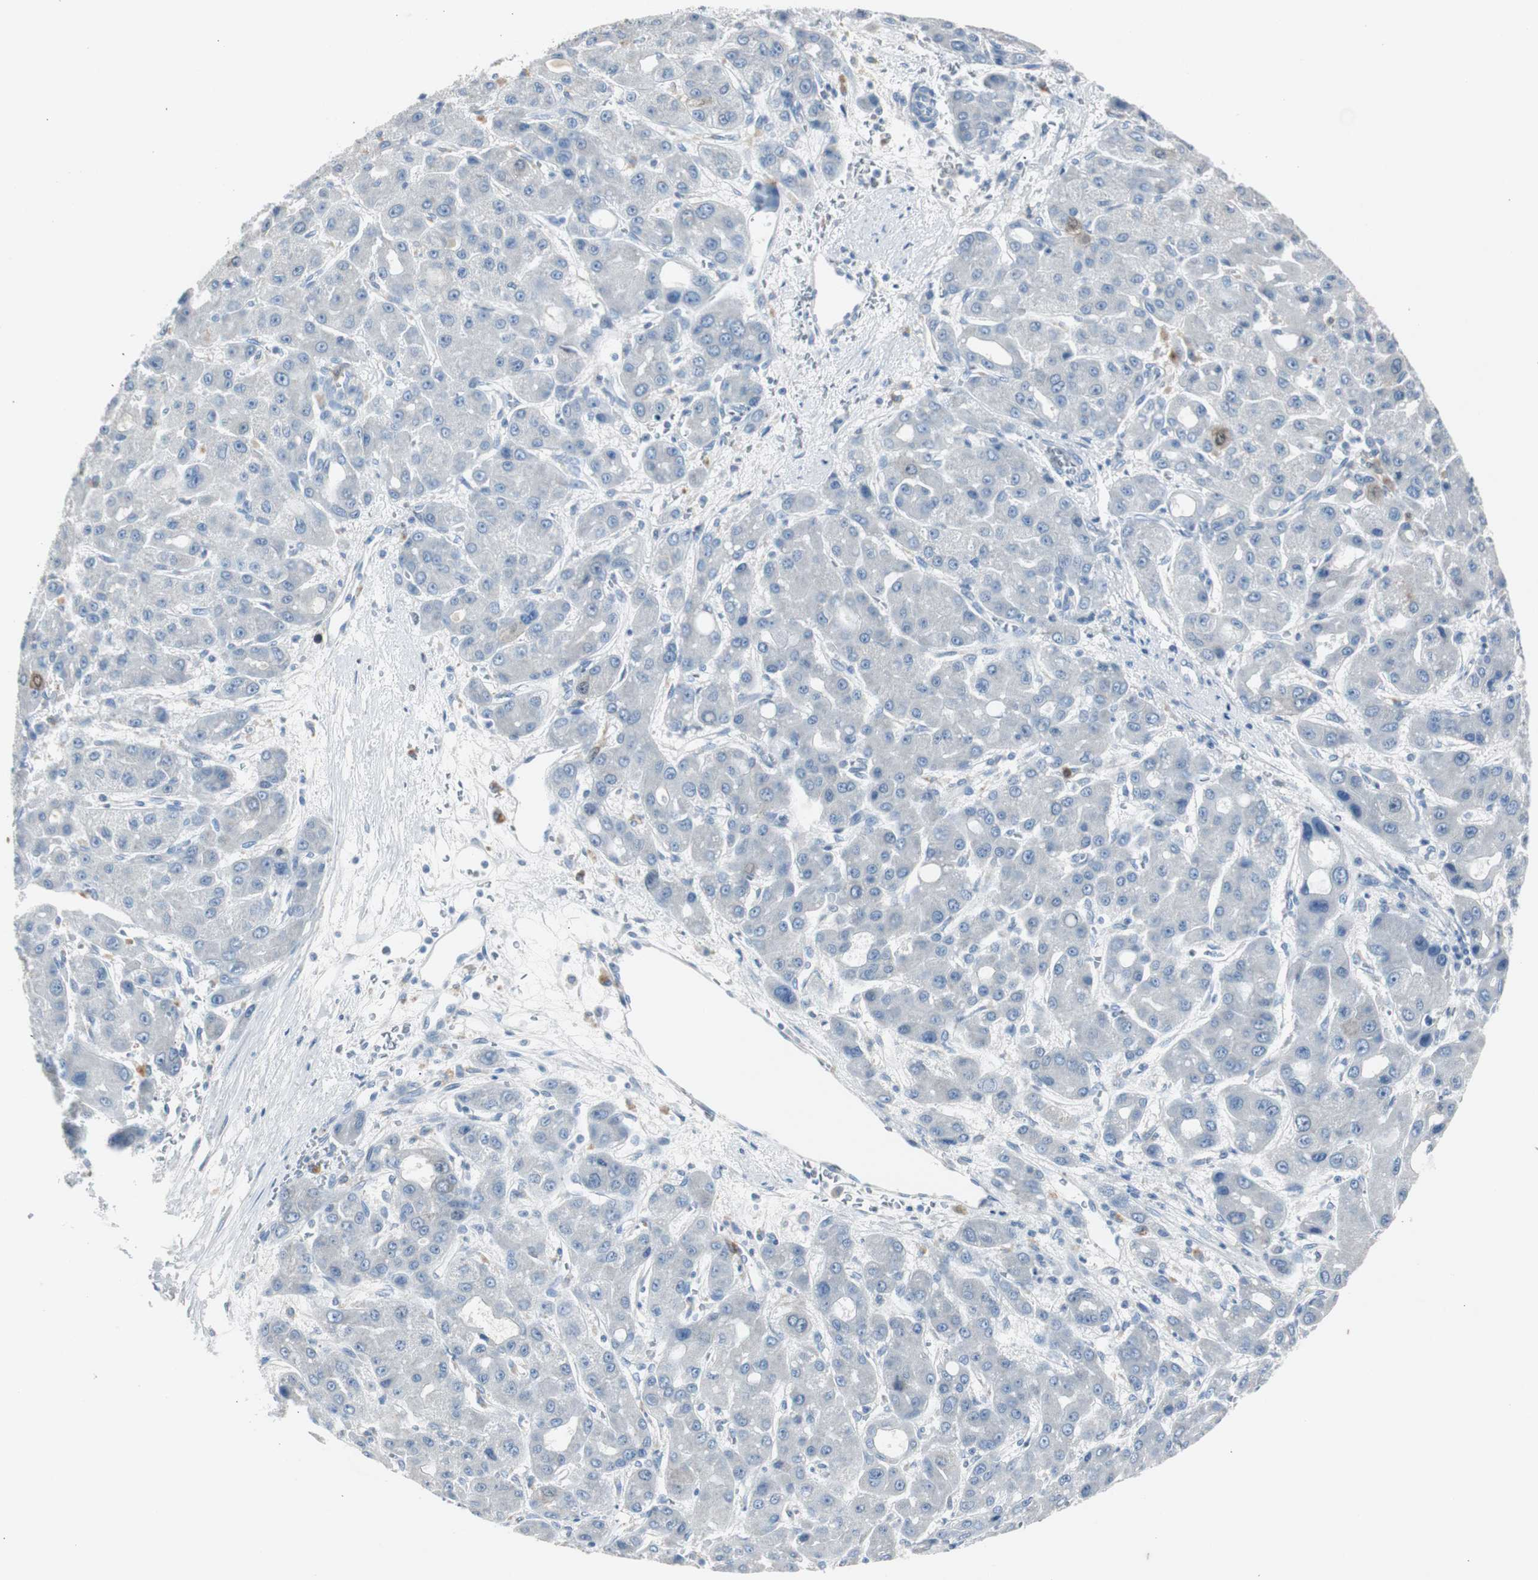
{"staining": {"intensity": "negative", "quantity": "none", "location": "none"}, "tissue": "liver cancer", "cell_type": "Tumor cells", "image_type": "cancer", "snomed": [{"axis": "morphology", "description": "Carcinoma, Hepatocellular, NOS"}, {"axis": "topography", "description": "Liver"}], "caption": "High magnification brightfield microscopy of liver cancer (hepatocellular carcinoma) stained with DAB (brown) and counterstained with hematoxylin (blue): tumor cells show no significant expression.", "gene": "TK1", "patient": {"sex": "male", "age": 55}}